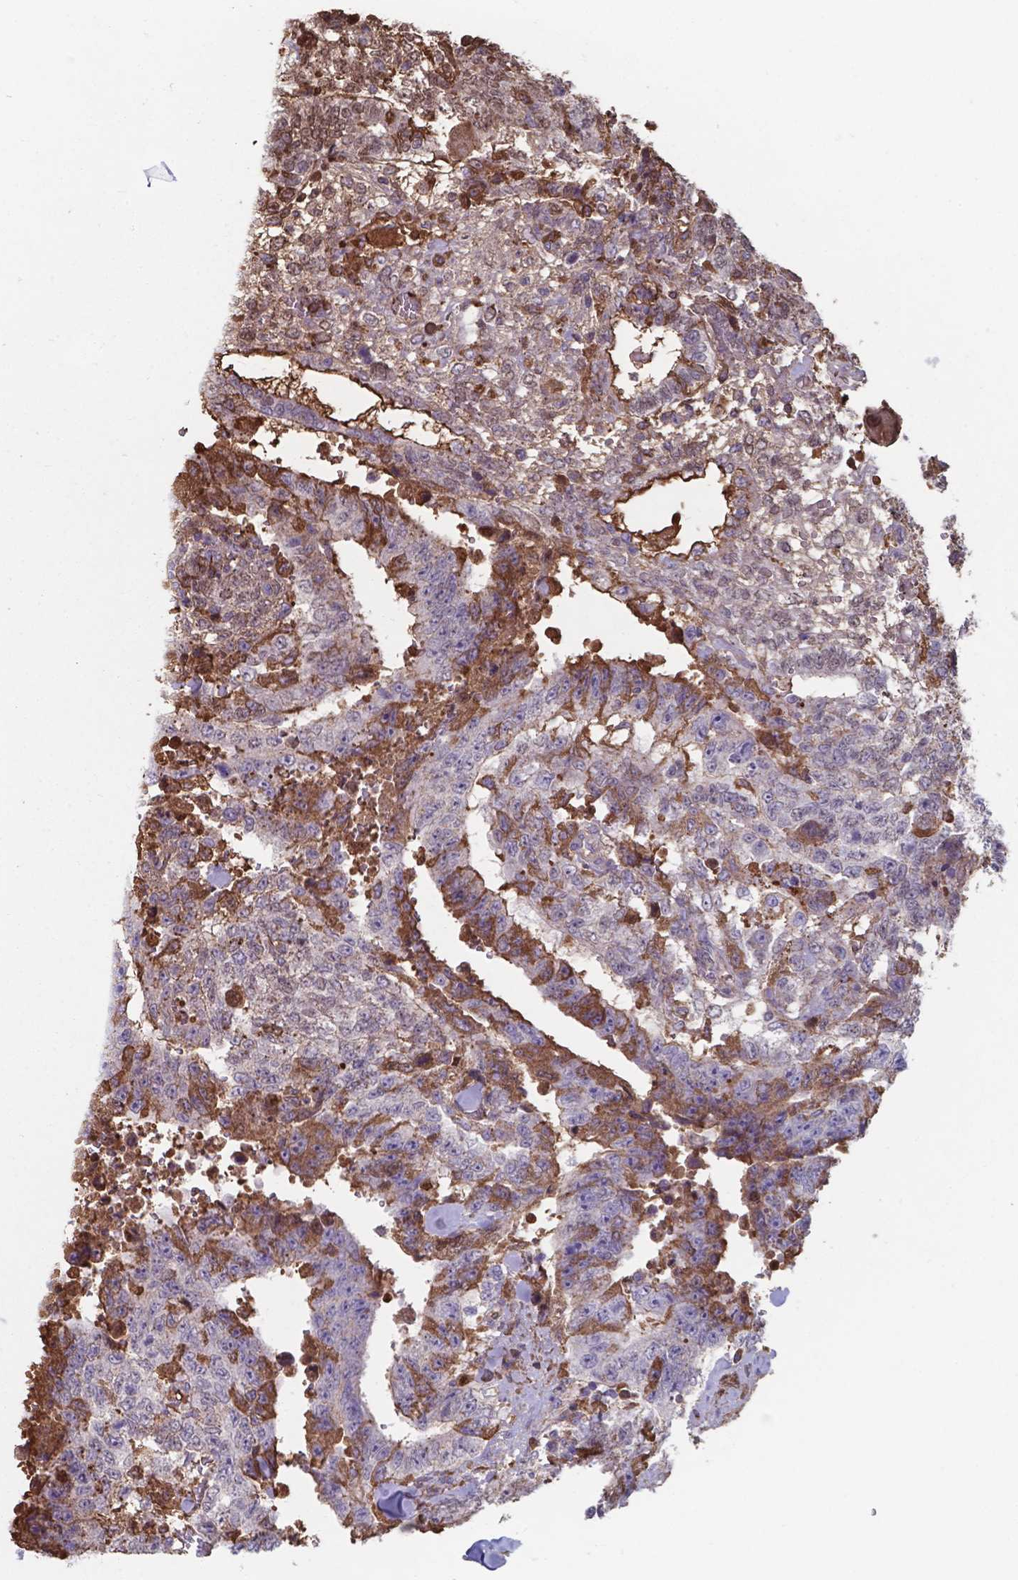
{"staining": {"intensity": "moderate", "quantity": "<25%", "location": "cytoplasmic/membranous"}, "tissue": "testis cancer", "cell_type": "Tumor cells", "image_type": "cancer", "snomed": [{"axis": "morphology", "description": "Carcinoma, Embryonal, NOS"}, {"axis": "topography", "description": "Testis"}], "caption": "Protein expression analysis of human embryonal carcinoma (testis) reveals moderate cytoplasmic/membranous expression in approximately <25% of tumor cells. The staining was performed using DAB to visualize the protein expression in brown, while the nuclei were stained in blue with hematoxylin (Magnification: 20x).", "gene": "SERPINA1", "patient": {"sex": "male", "age": 24}}